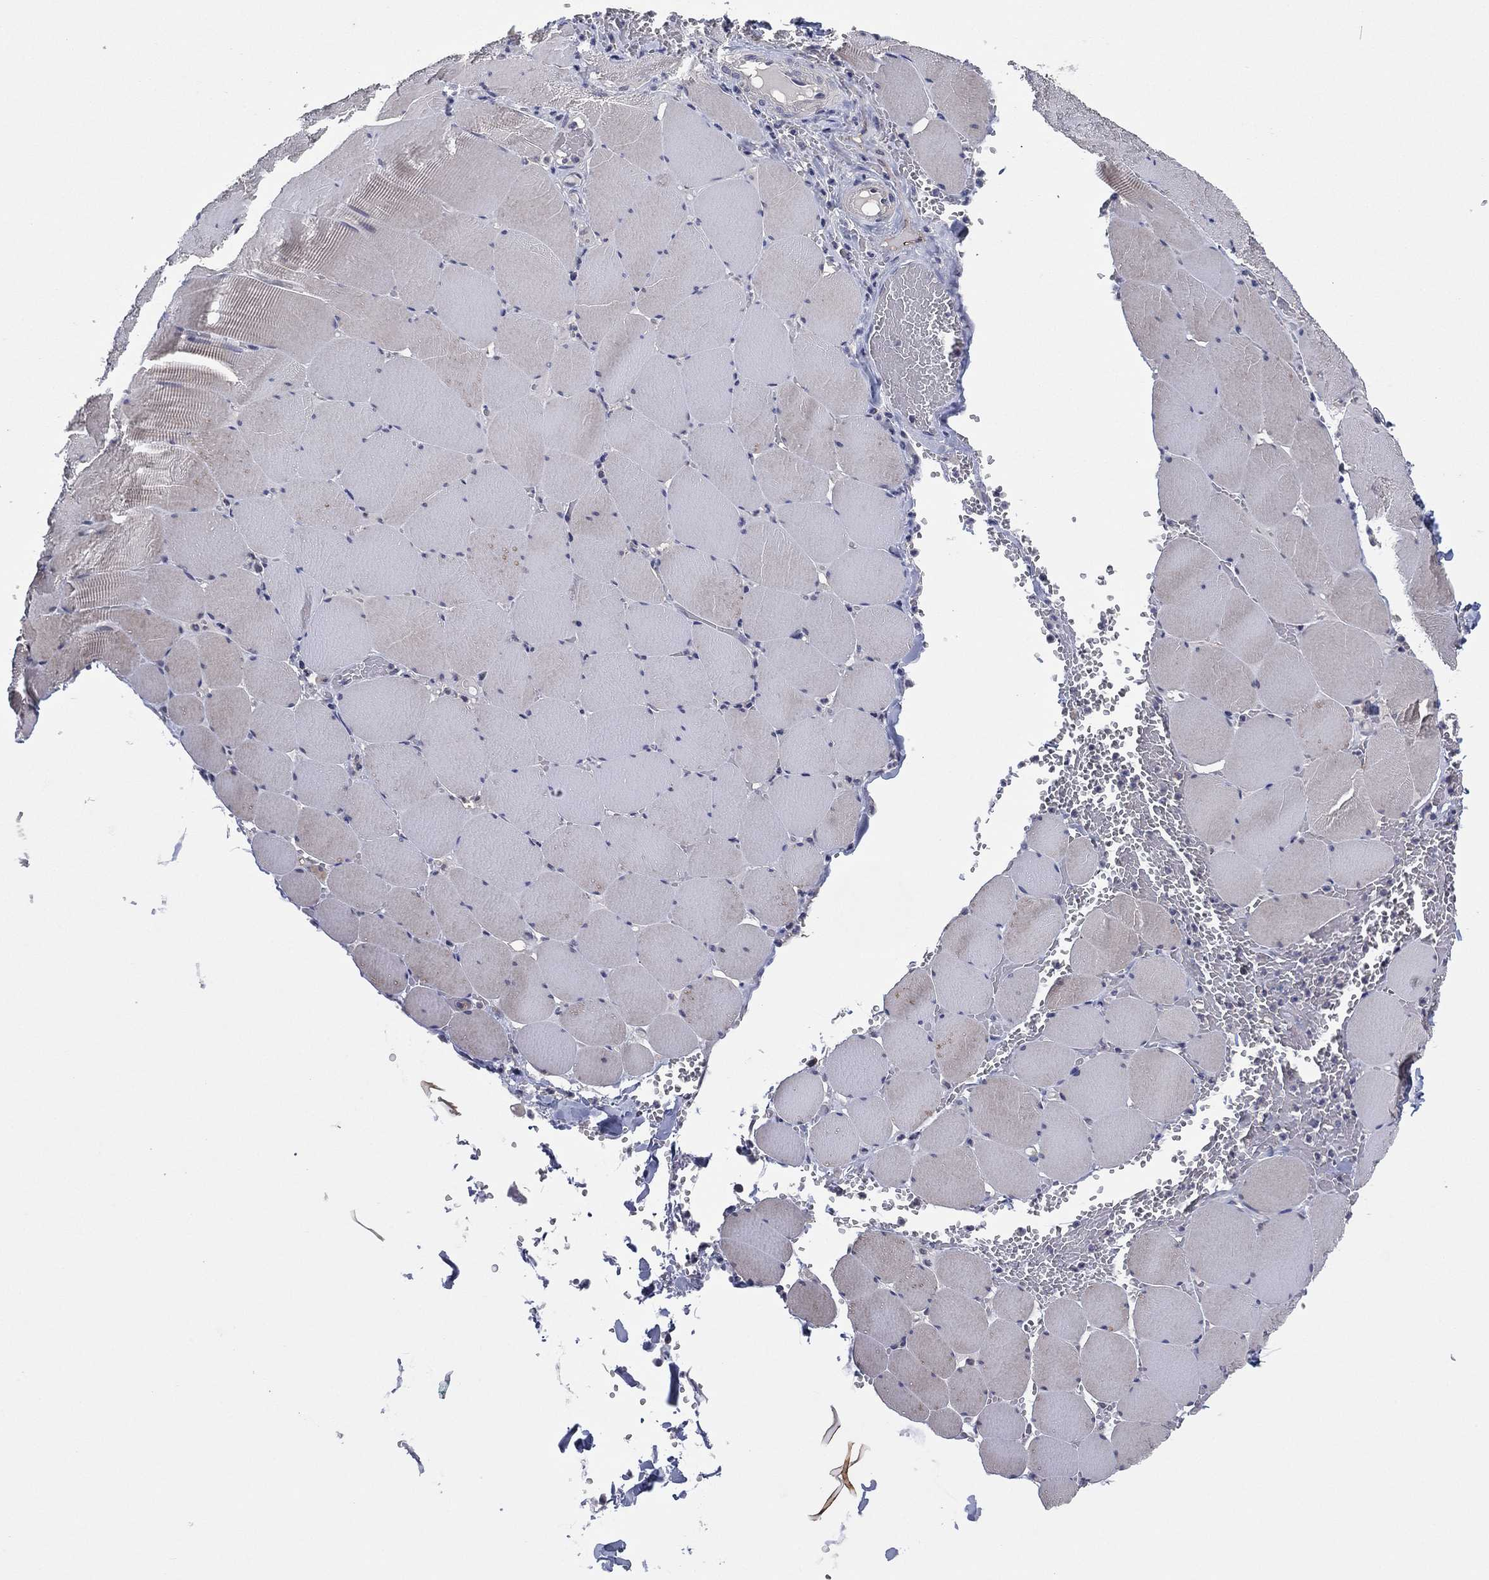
{"staining": {"intensity": "negative", "quantity": "none", "location": "none"}, "tissue": "skeletal muscle", "cell_type": "Myocytes", "image_type": "normal", "snomed": [{"axis": "morphology", "description": "Normal tissue, NOS"}, {"axis": "morphology", "description": "Malignant melanoma, Metastatic site"}, {"axis": "topography", "description": "Skeletal muscle"}], "caption": "This is an IHC histopathology image of normal skeletal muscle. There is no staining in myocytes.", "gene": "MPP7", "patient": {"sex": "male", "age": 50}}